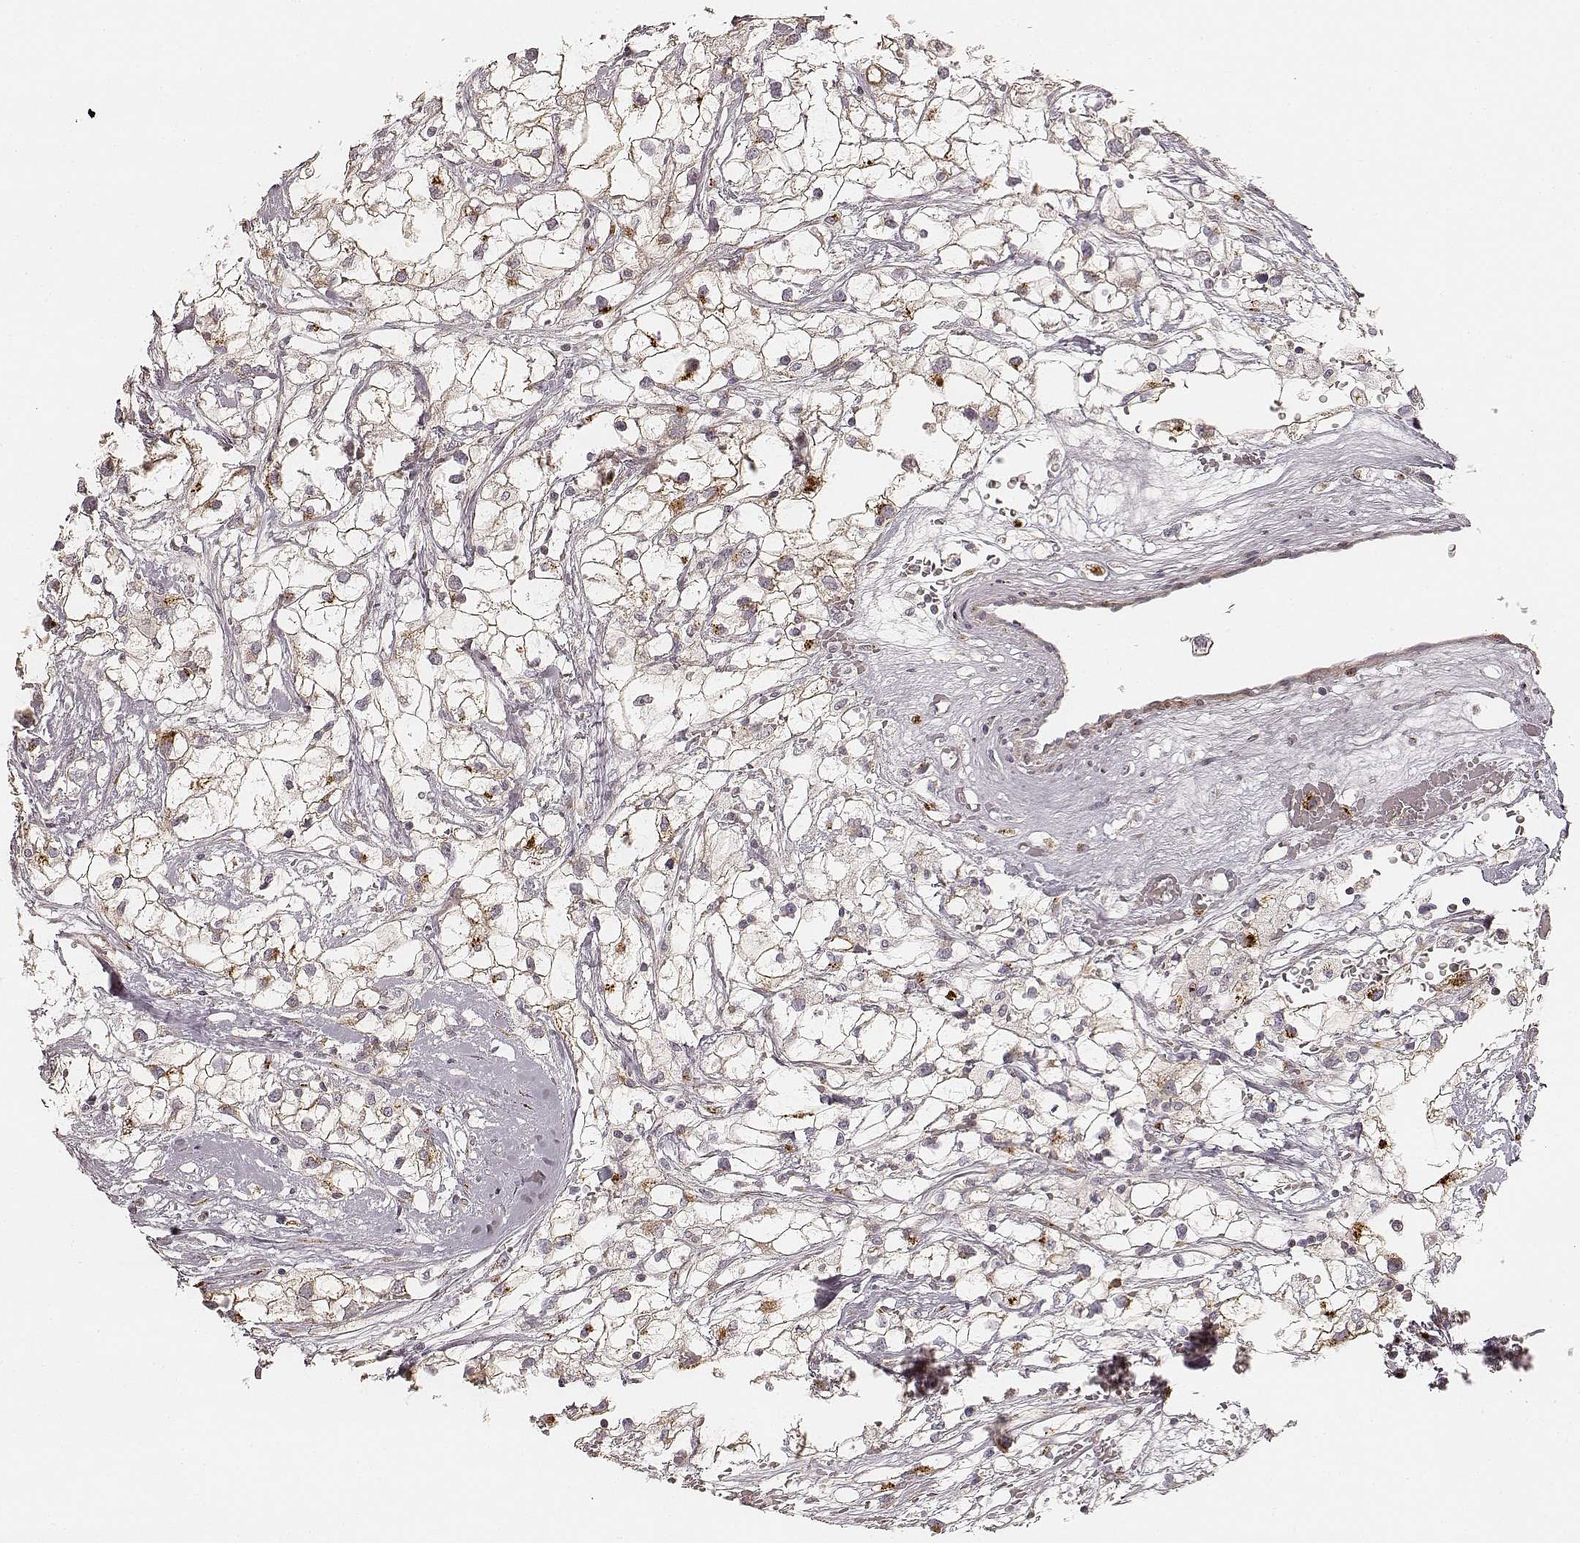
{"staining": {"intensity": "moderate", "quantity": "<25%", "location": "cytoplasmic/membranous"}, "tissue": "renal cancer", "cell_type": "Tumor cells", "image_type": "cancer", "snomed": [{"axis": "morphology", "description": "Adenocarcinoma, NOS"}, {"axis": "topography", "description": "Kidney"}], "caption": "DAB (3,3'-diaminobenzidine) immunohistochemical staining of adenocarcinoma (renal) exhibits moderate cytoplasmic/membranous protein positivity in about <25% of tumor cells.", "gene": "GORASP2", "patient": {"sex": "male", "age": 59}}